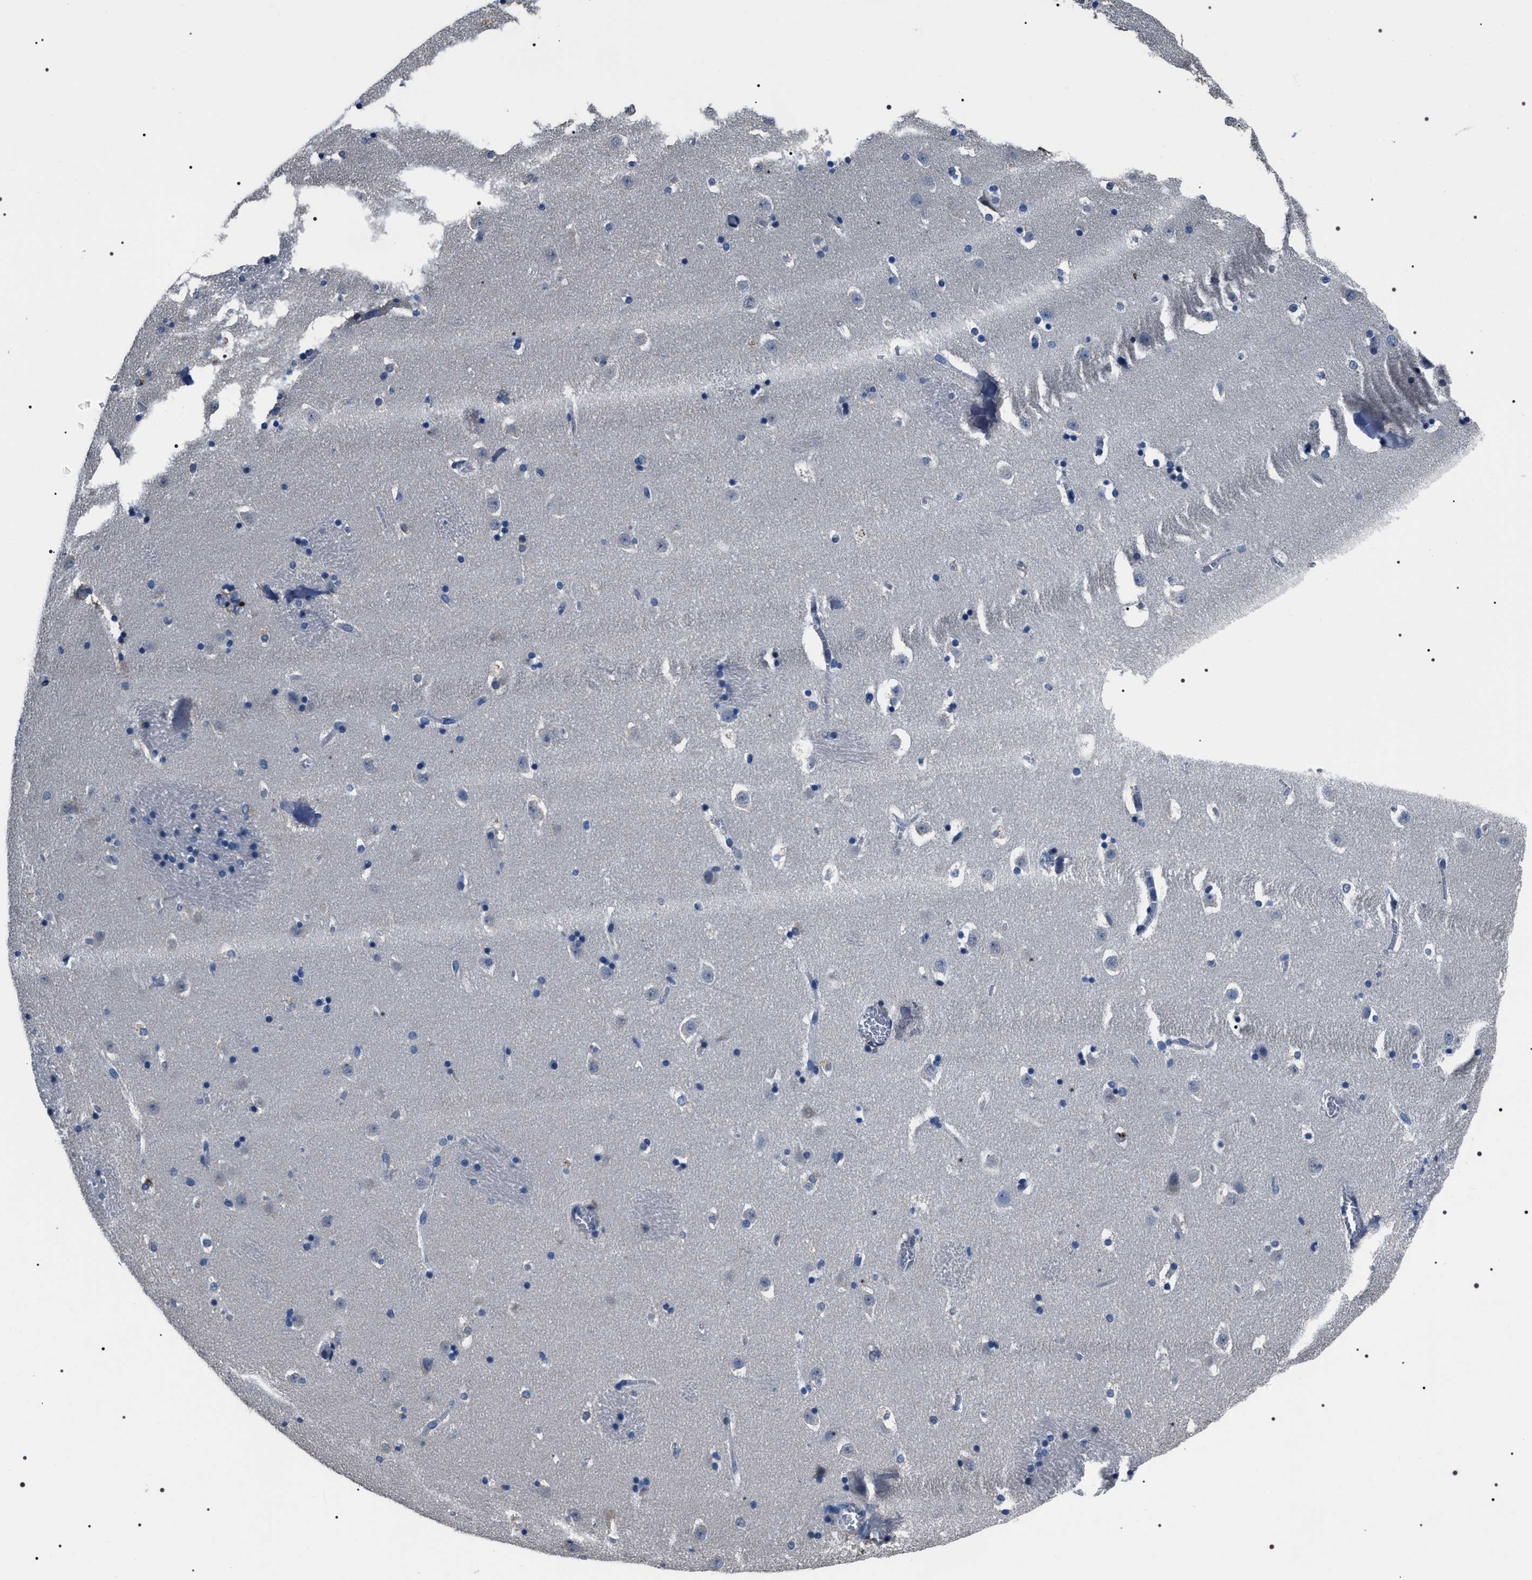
{"staining": {"intensity": "negative", "quantity": "none", "location": "none"}, "tissue": "caudate", "cell_type": "Glial cells", "image_type": "normal", "snomed": [{"axis": "morphology", "description": "Normal tissue, NOS"}, {"axis": "topography", "description": "Lateral ventricle wall"}], "caption": "A photomicrograph of caudate stained for a protein reveals no brown staining in glial cells. (IHC, brightfield microscopy, high magnification).", "gene": "TRIM54", "patient": {"sex": "male", "age": 45}}